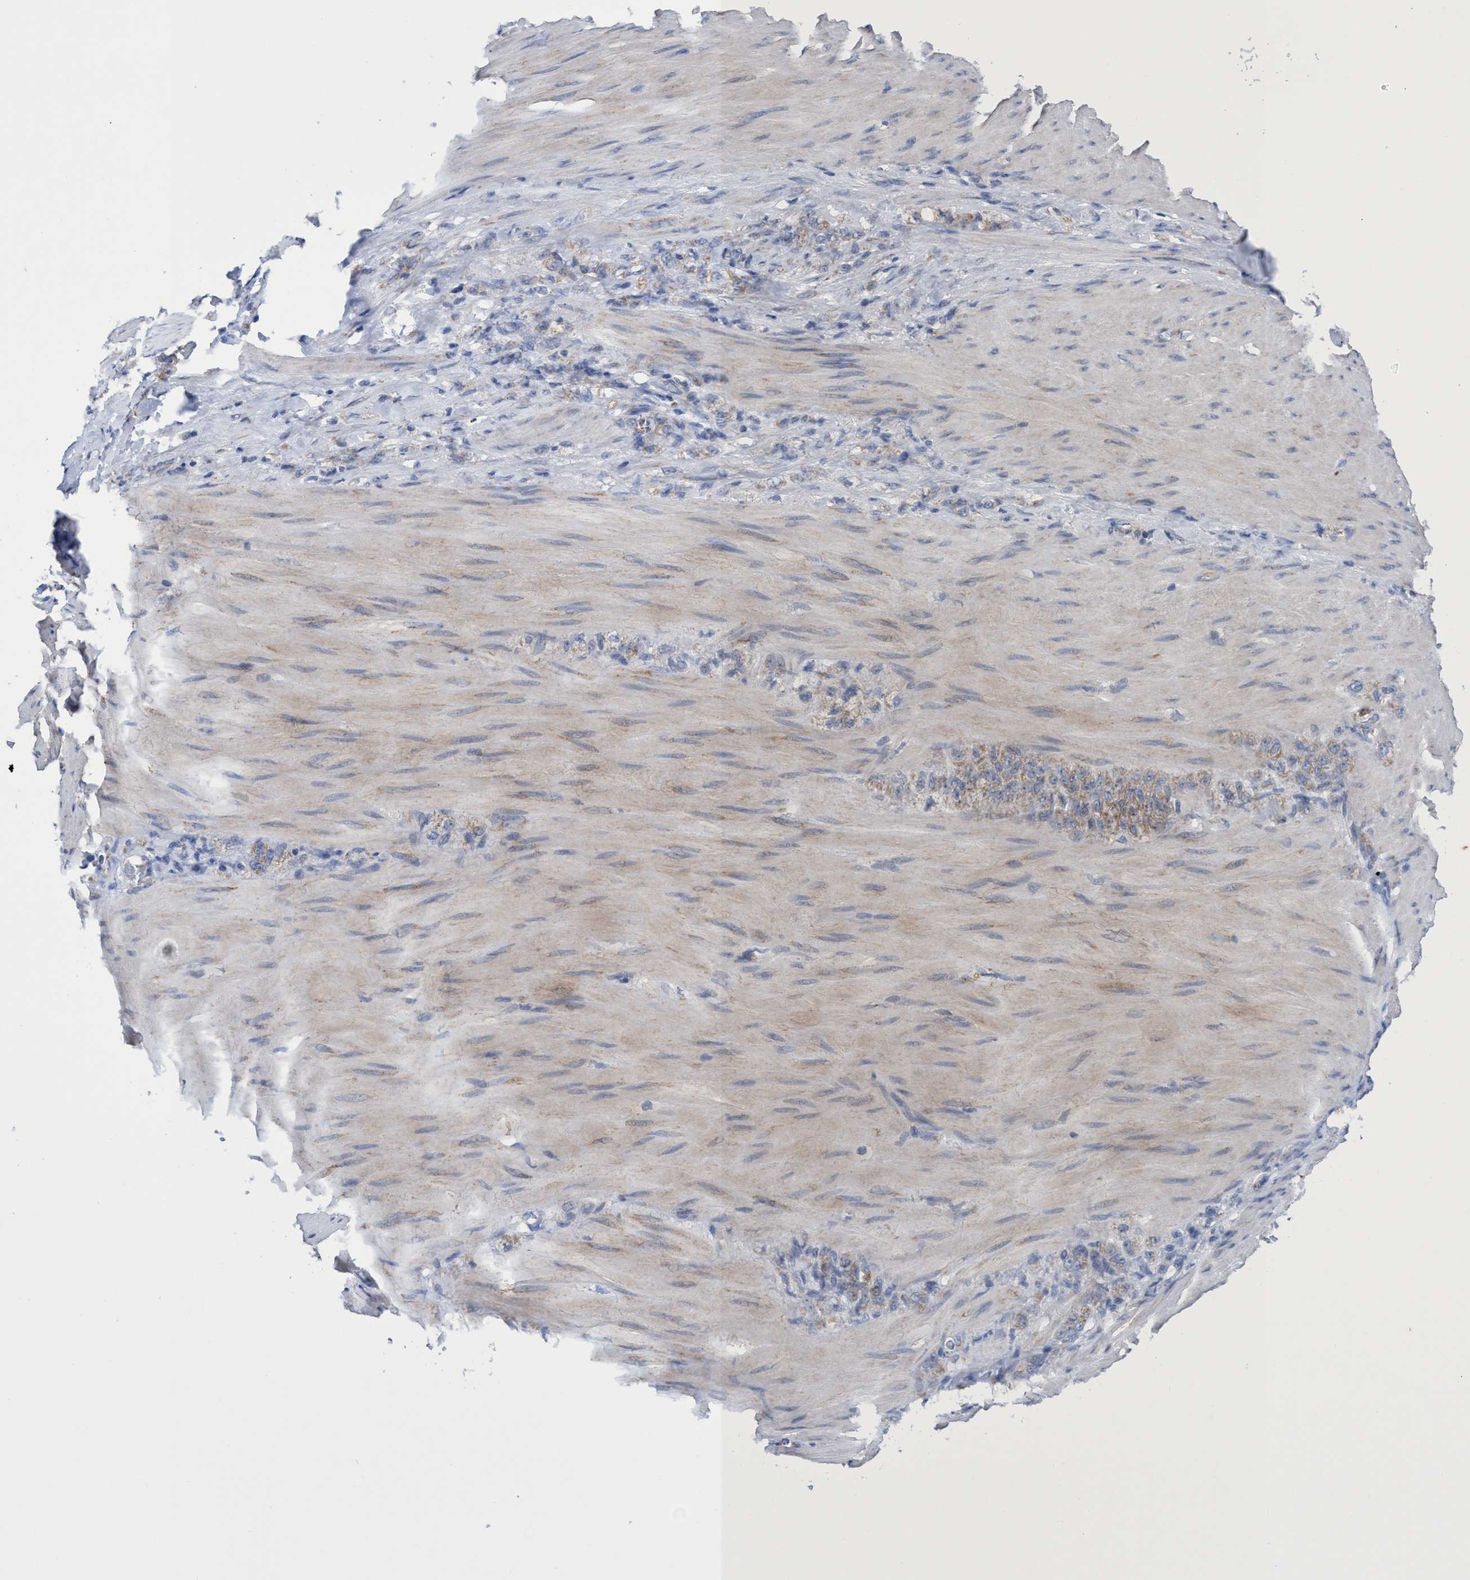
{"staining": {"intensity": "weak", "quantity": "25%-75%", "location": "cytoplasmic/membranous"}, "tissue": "stomach cancer", "cell_type": "Tumor cells", "image_type": "cancer", "snomed": [{"axis": "morphology", "description": "Normal tissue, NOS"}, {"axis": "morphology", "description": "Adenocarcinoma, NOS"}, {"axis": "topography", "description": "Stomach"}], "caption": "The photomicrograph demonstrates staining of stomach cancer, revealing weak cytoplasmic/membranous protein positivity (brown color) within tumor cells. The protein of interest is stained brown, and the nuclei are stained in blue (DAB (3,3'-diaminobenzidine) IHC with brightfield microscopy, high magnification).", "gene": "ZNF750", "patient": {"sex": "male", "age": 82}}